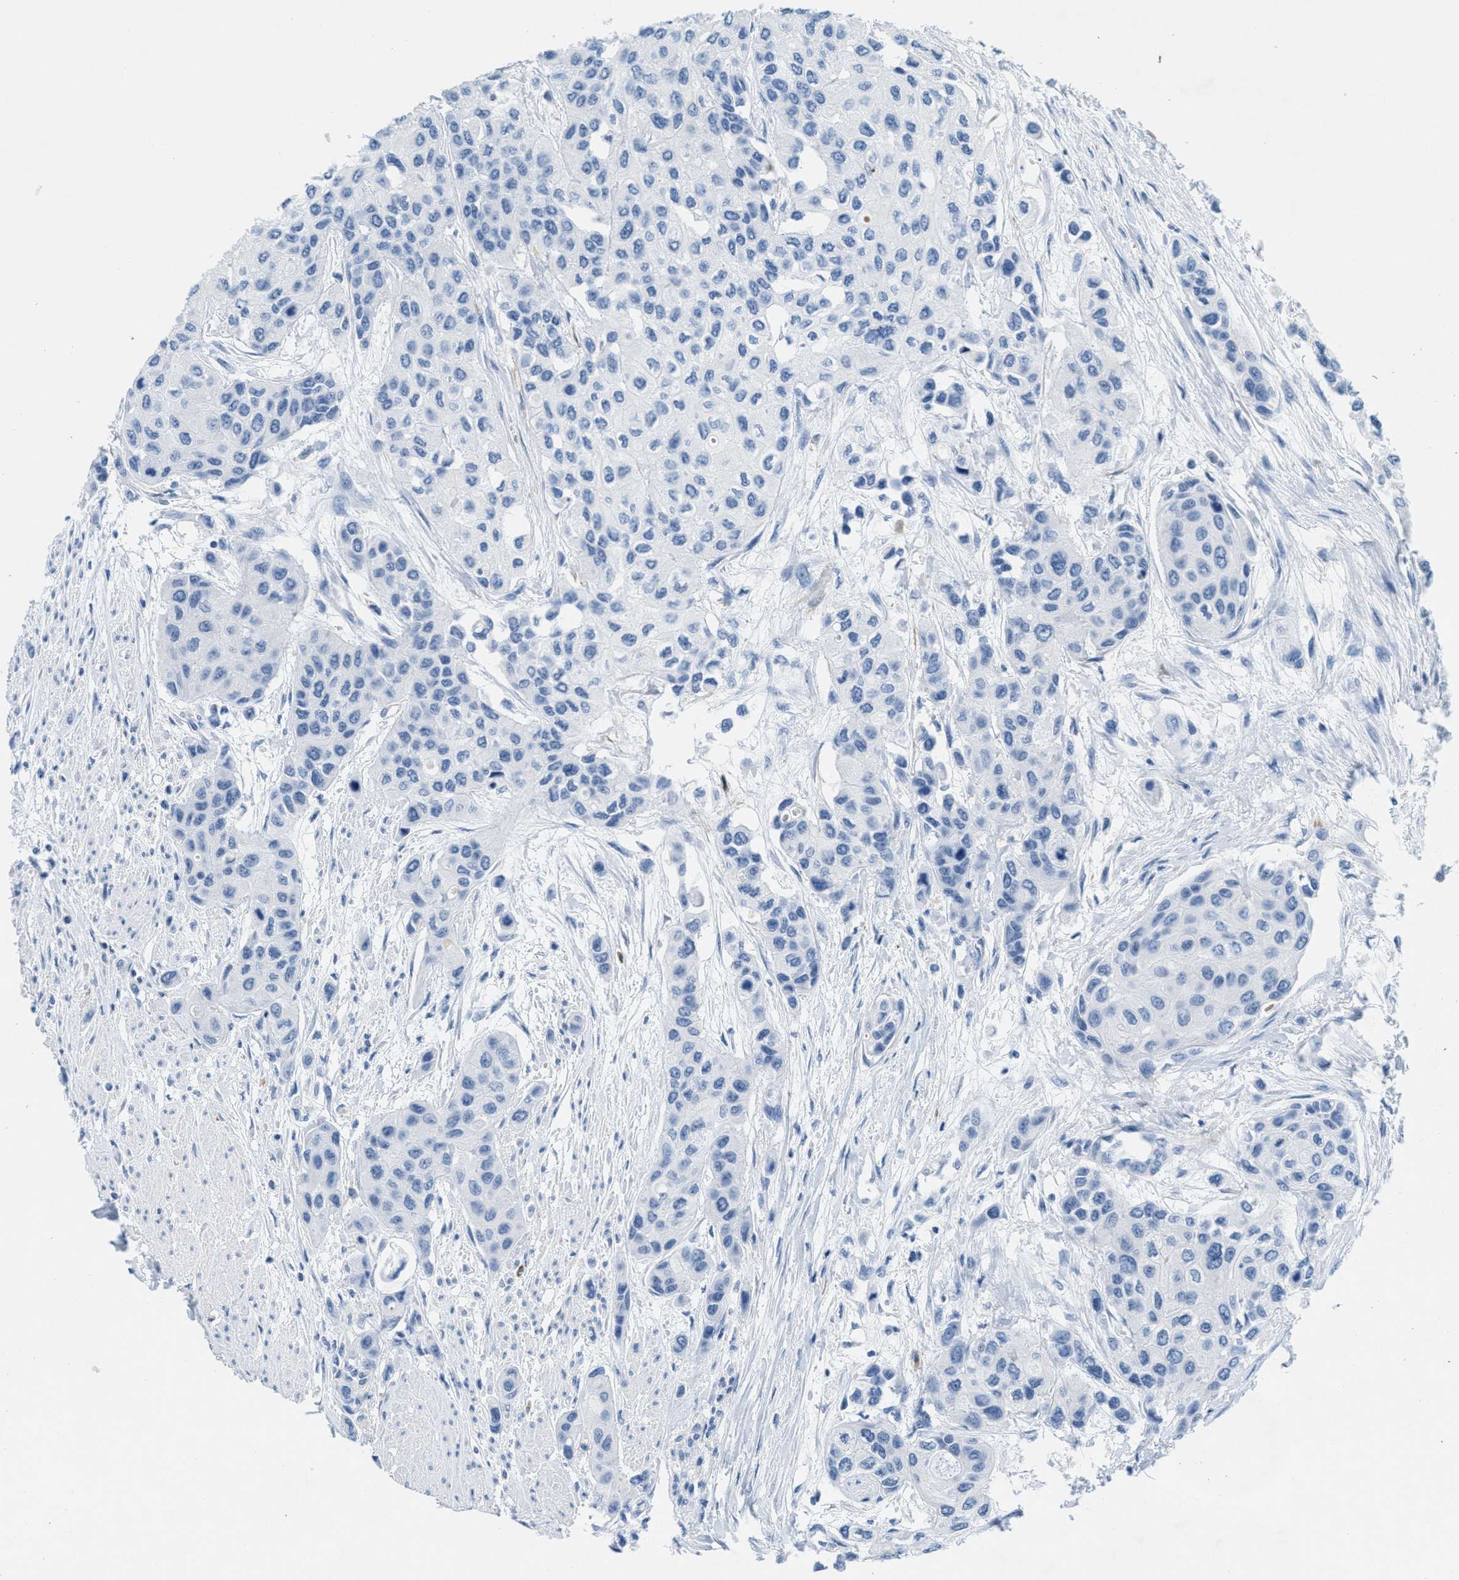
{"staining": {"intensity": "negative", "quantity": "none", "location": "none"}, "tissue": "urothelial cancer", "cell_type": "Tumor cells", "image_type": "cancer", "snomed": [{"axis": "morphology", "description": "Urothelial carcinoma, High grade"}, {"axis": "topography", "description": "Urinary bladder"}], "caption": "IHC micrograph of human urothelial cancer stained for a protein (brown), which demonstrates no positivity in tumor cells. (Stains: DAB immunohistochemistry with hematoxylin counter stain, Microscopy: brightfield microscopy at high magnification).", "gene": "GPM6A", "patient": {"sex": "female", "age": 56}}